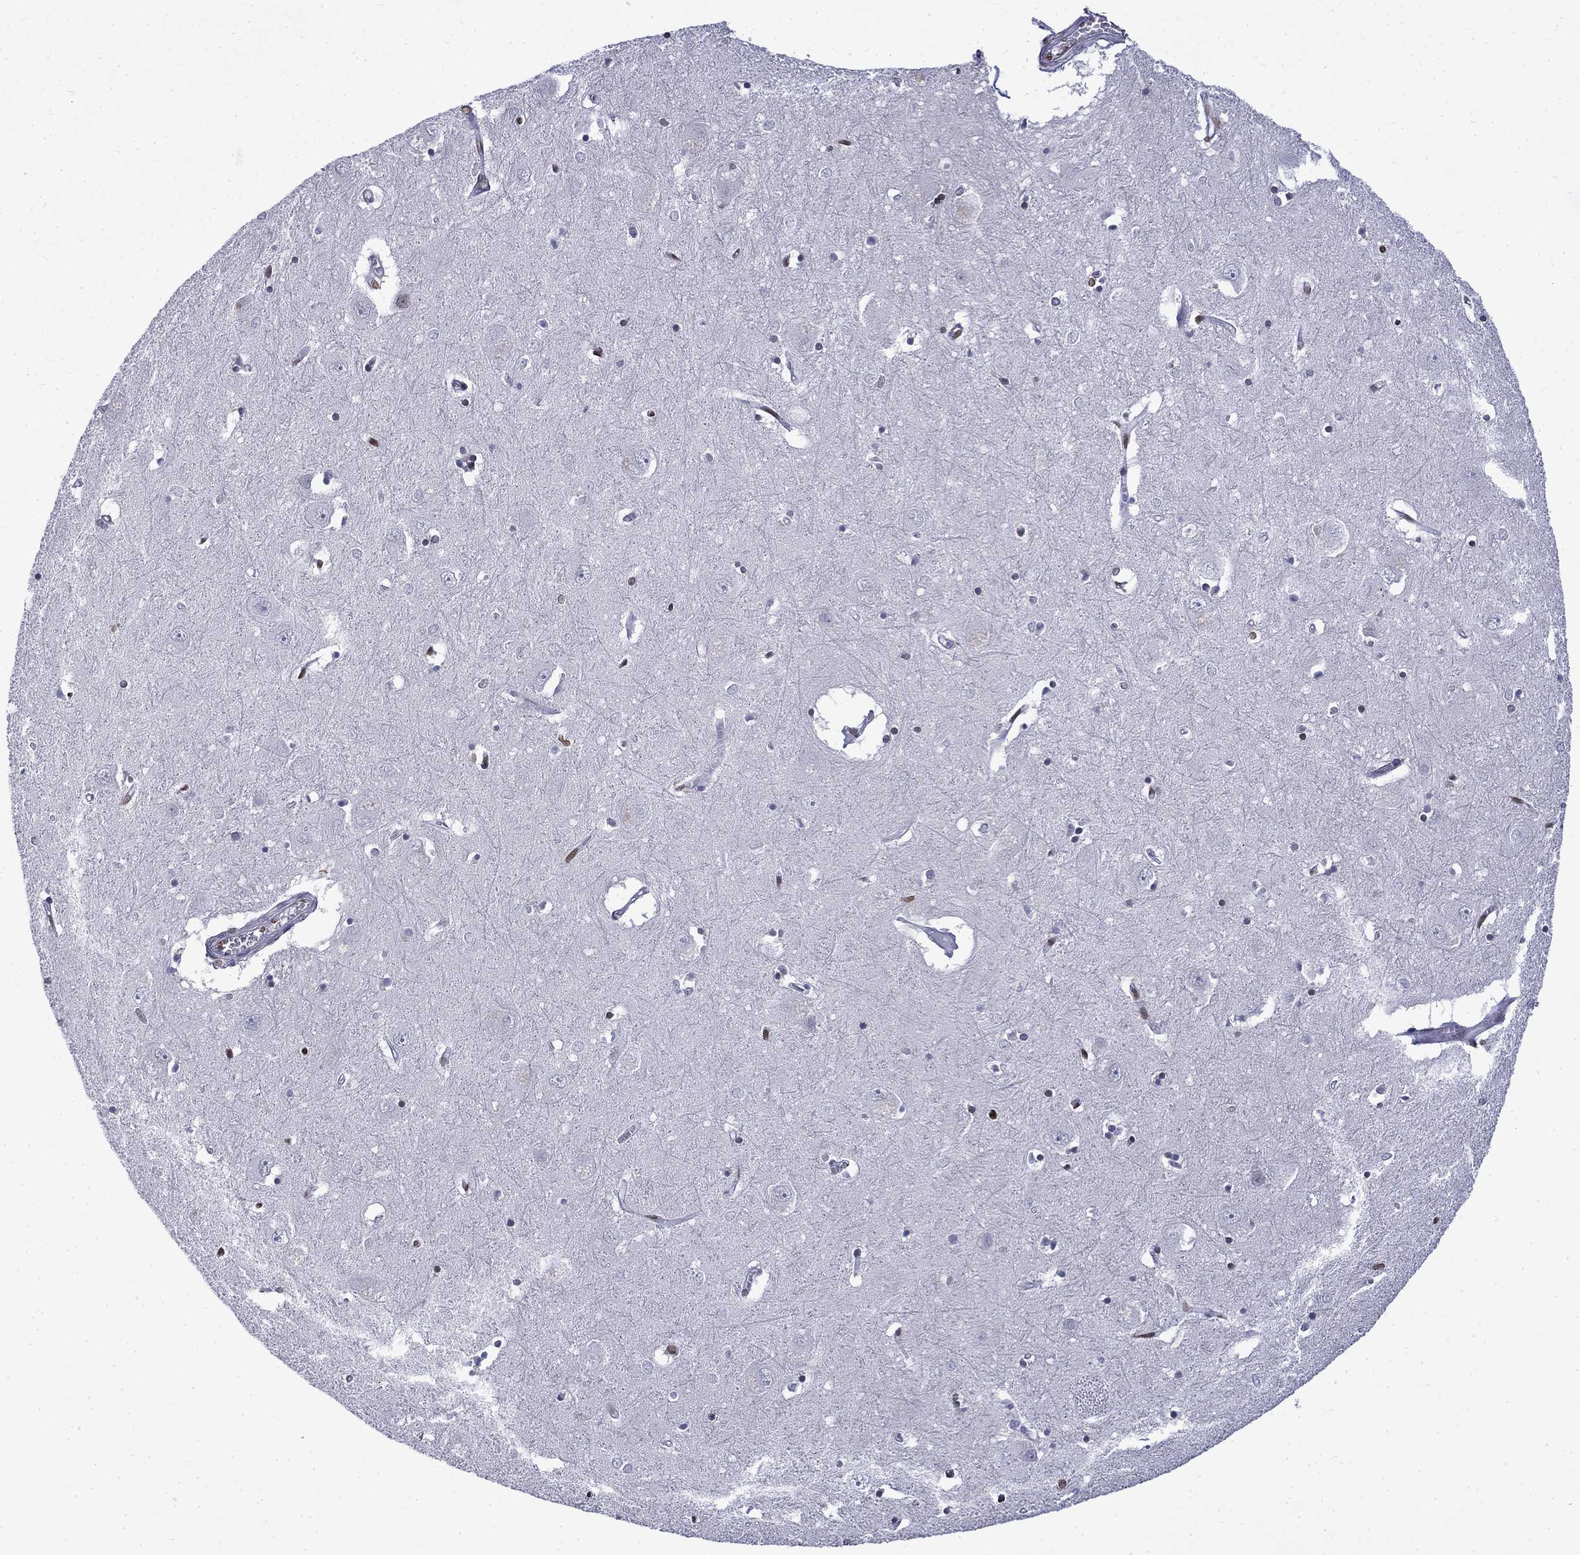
{"staining": {"intensity": "strong", "quantity": "<25%", "location": "cytoplasmic/membranous,nuclear"}, "tissue": "caudate", "cell_type": "Glial cells", "image_type": "normal", "snomed": [{"axis": "morphology", "description": "Normal tissue, NOS"}, {"axis": "topography", "description": "Lateral ventricle wall"}], "caption": "Caudate stained for a protein shows strong cytoplasmic/membranous,nuclear positivity in glial cells. The staining was performed using DAB to visualize the protein expression in brown, while the nuclei were stained in blue with hematoxylin (Magnification: 20x).", "gene": "SLA", "patient": {"sex": "male", "age": 54}}